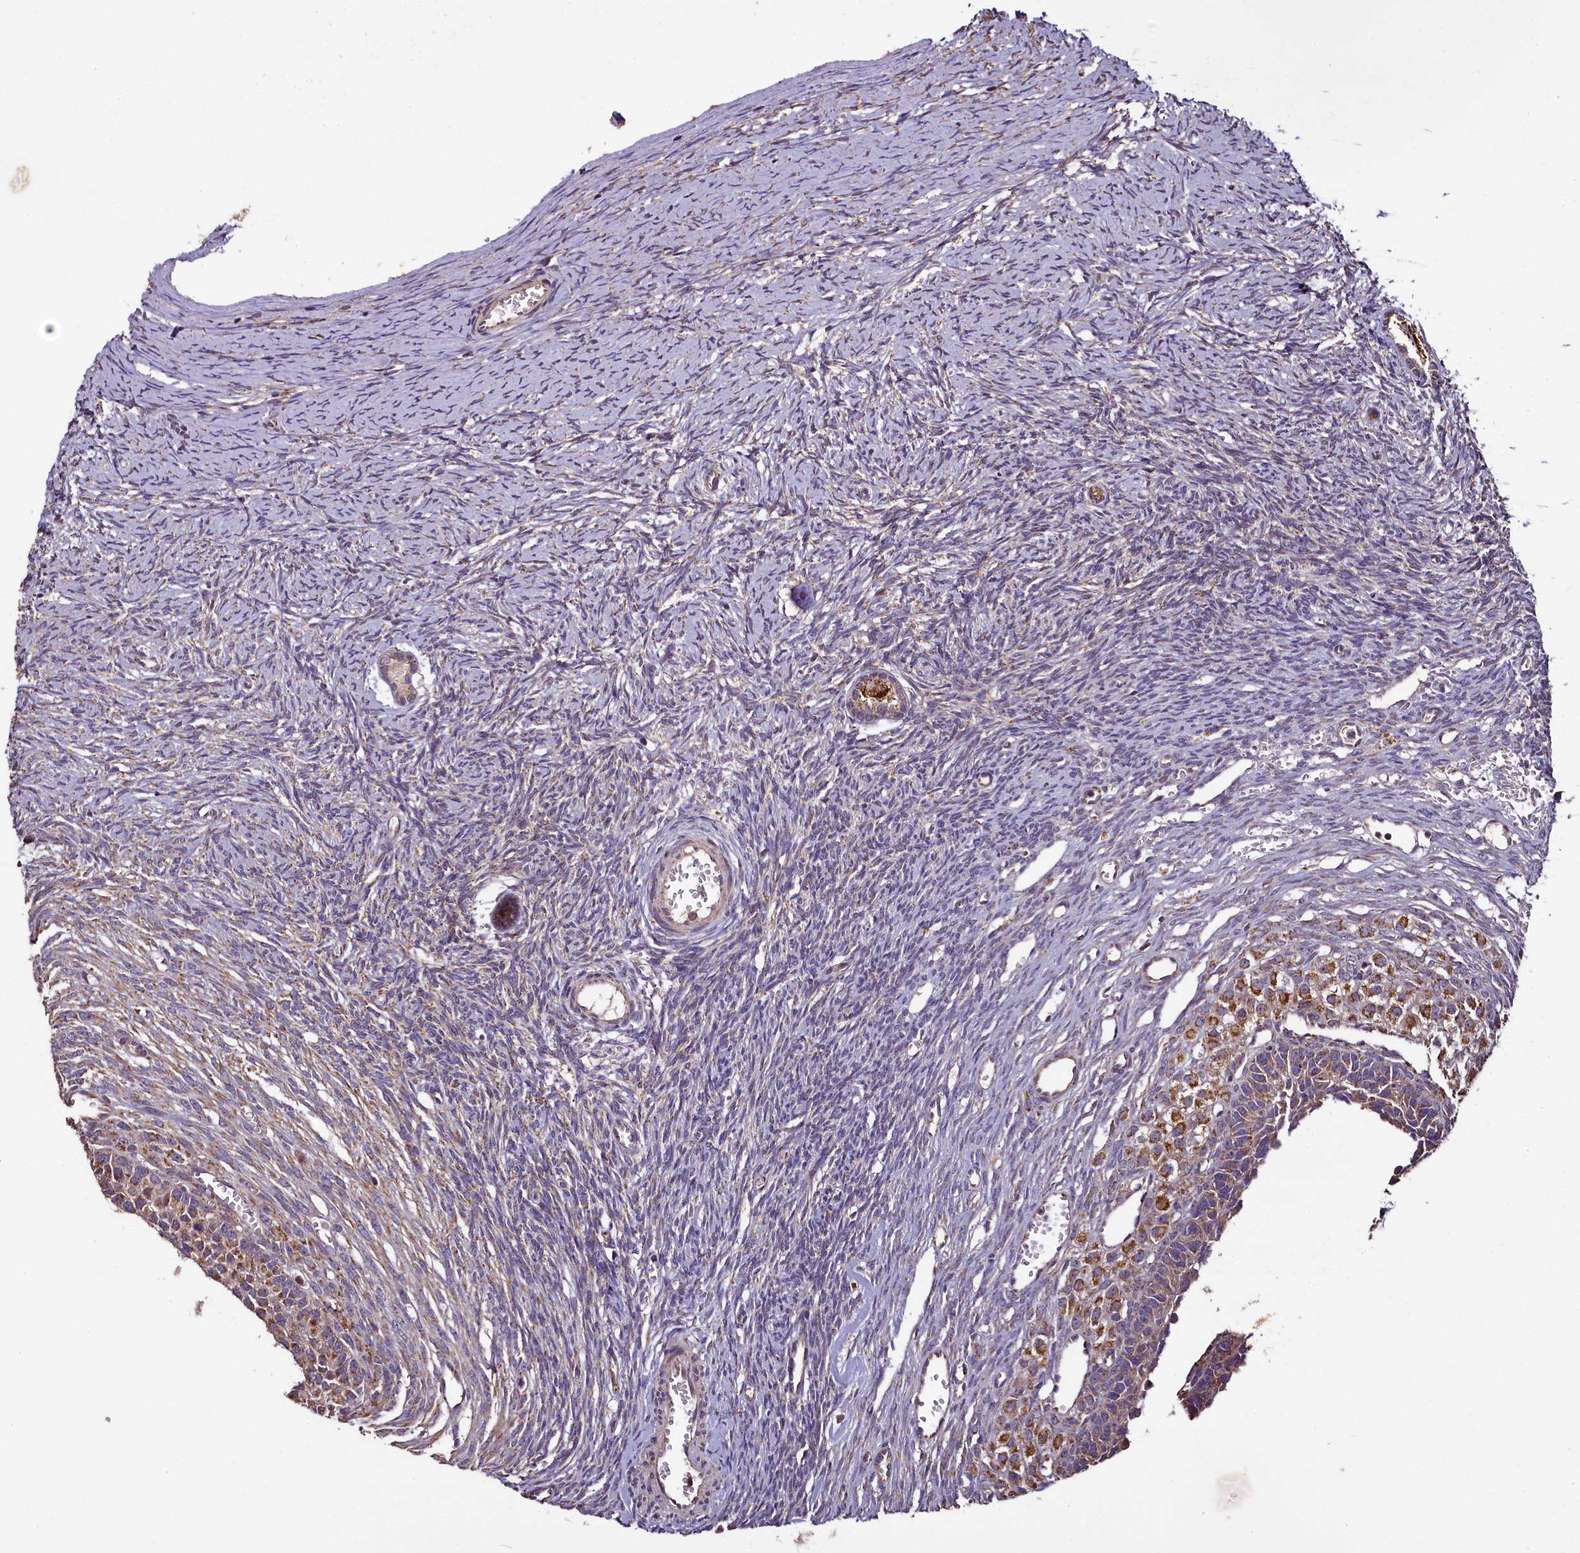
{"staining": {"intensity": "strong", "quantity": ">75%", "location": "cytoplasmic/membranous"}, "tissue": "ovary", "cell_type": "Follicle cells", "image_type": "normal", "snomed": [{"axis": "morphology", "description": "Normal tissue, NOS"}, {"axis": "topography", "description": "Ovary"}], "caption": "Follicle cells exhibit high levels of strong cytoplasmic/membranous positivity in about >75% of cells in normal ovary. (DAB = brown stain, brightfield microscopy at high magnification).", "gene": "COQ9", "patient": {"sex": "female", "age": 39}}